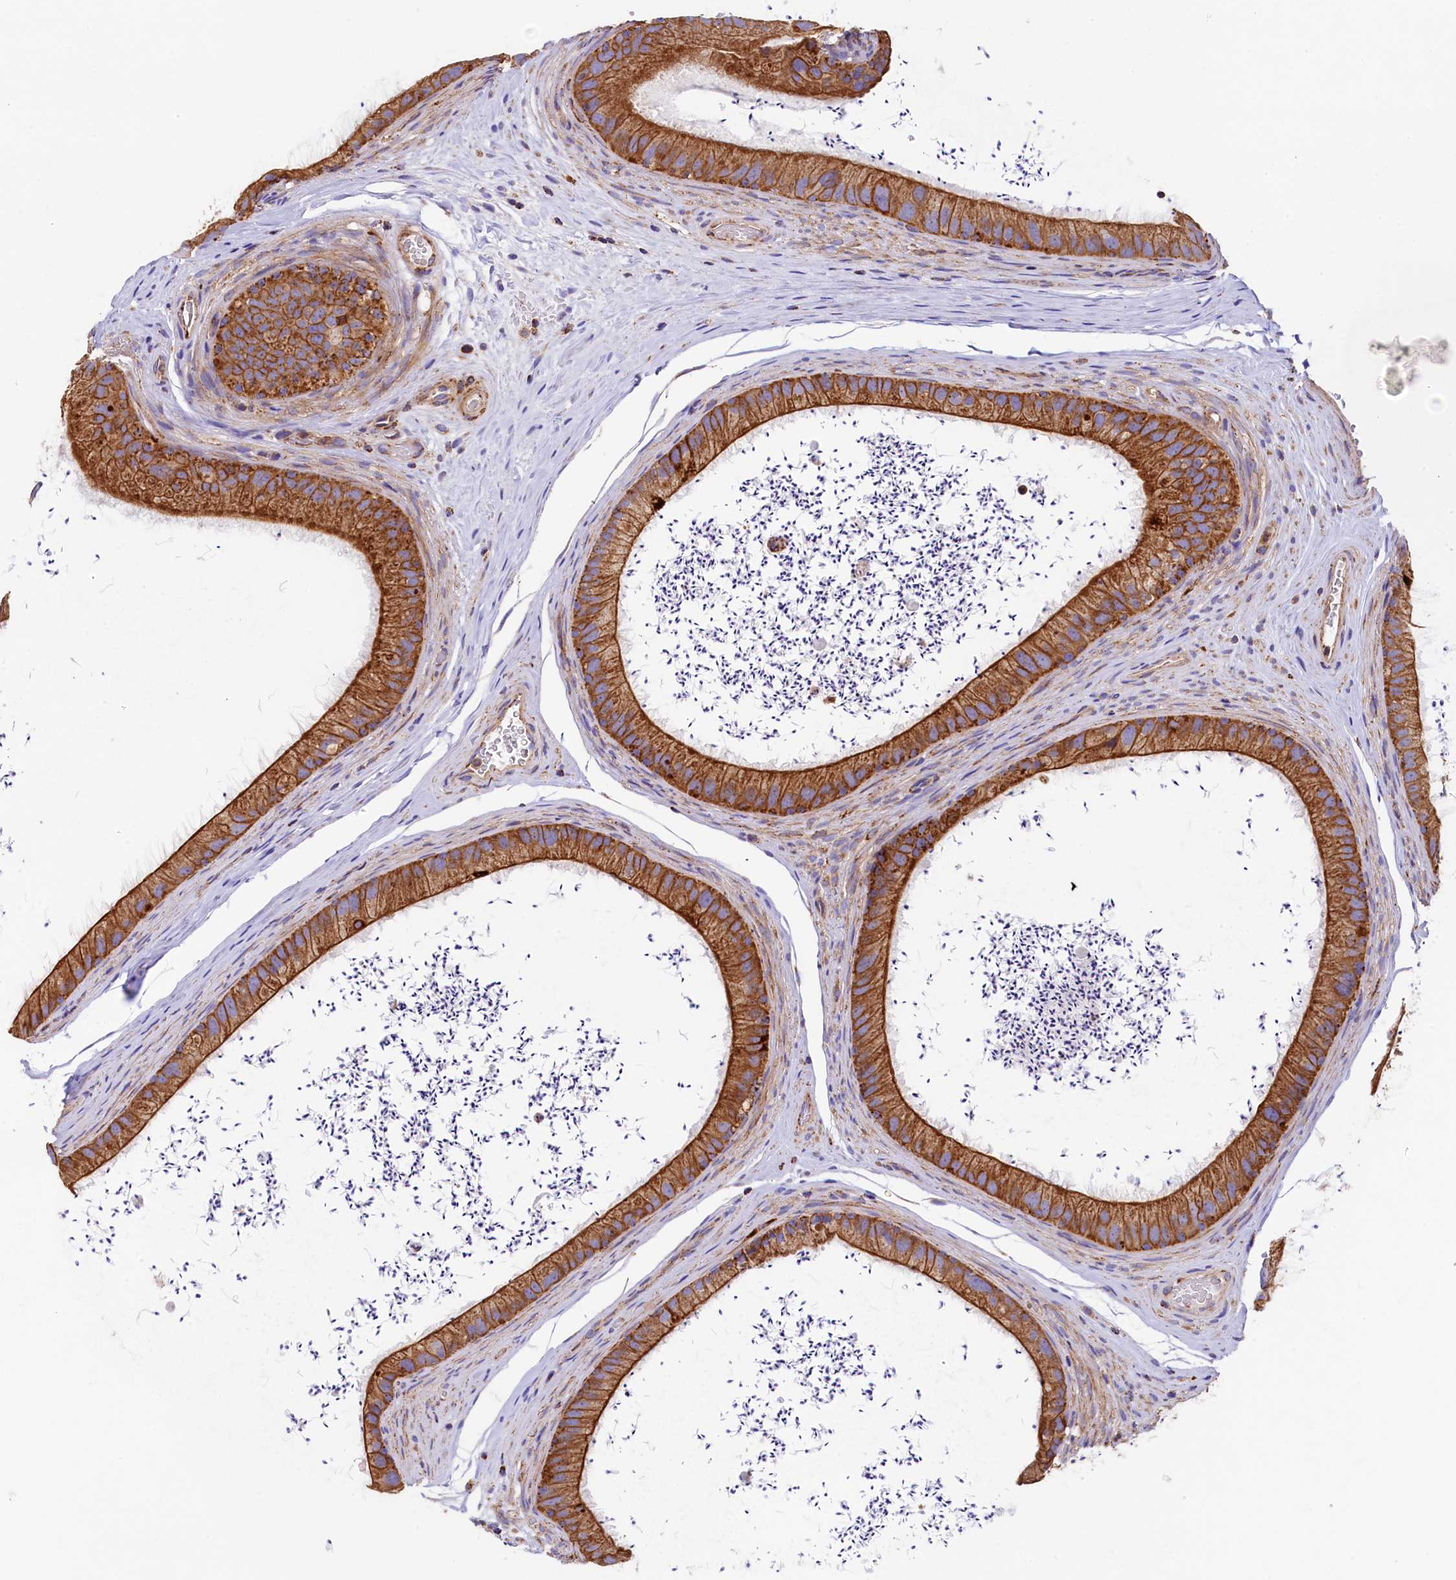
{"staining": {"intensity": "strong", "quantity": ">75%", "location": "cytoplasmic/membranous"}, "tissue": "epididymis", "cell_type": "Glandular cells", "image_type": "normal", "snomed": [{"axis": "morphology", "description": "Normal tissue, NOS"}, {"axis": "topography", "description": "Epididymis, spermatic cord, NOS"}], "caption": "Protein expression by immunohistochemistry (IHC) exhibits strong cytoplasmic/membranous expression in about >75% of glandular cells in benign epididymis.", "gene": "CLYBL", "patient": {"sex": "male", "age": 50}}